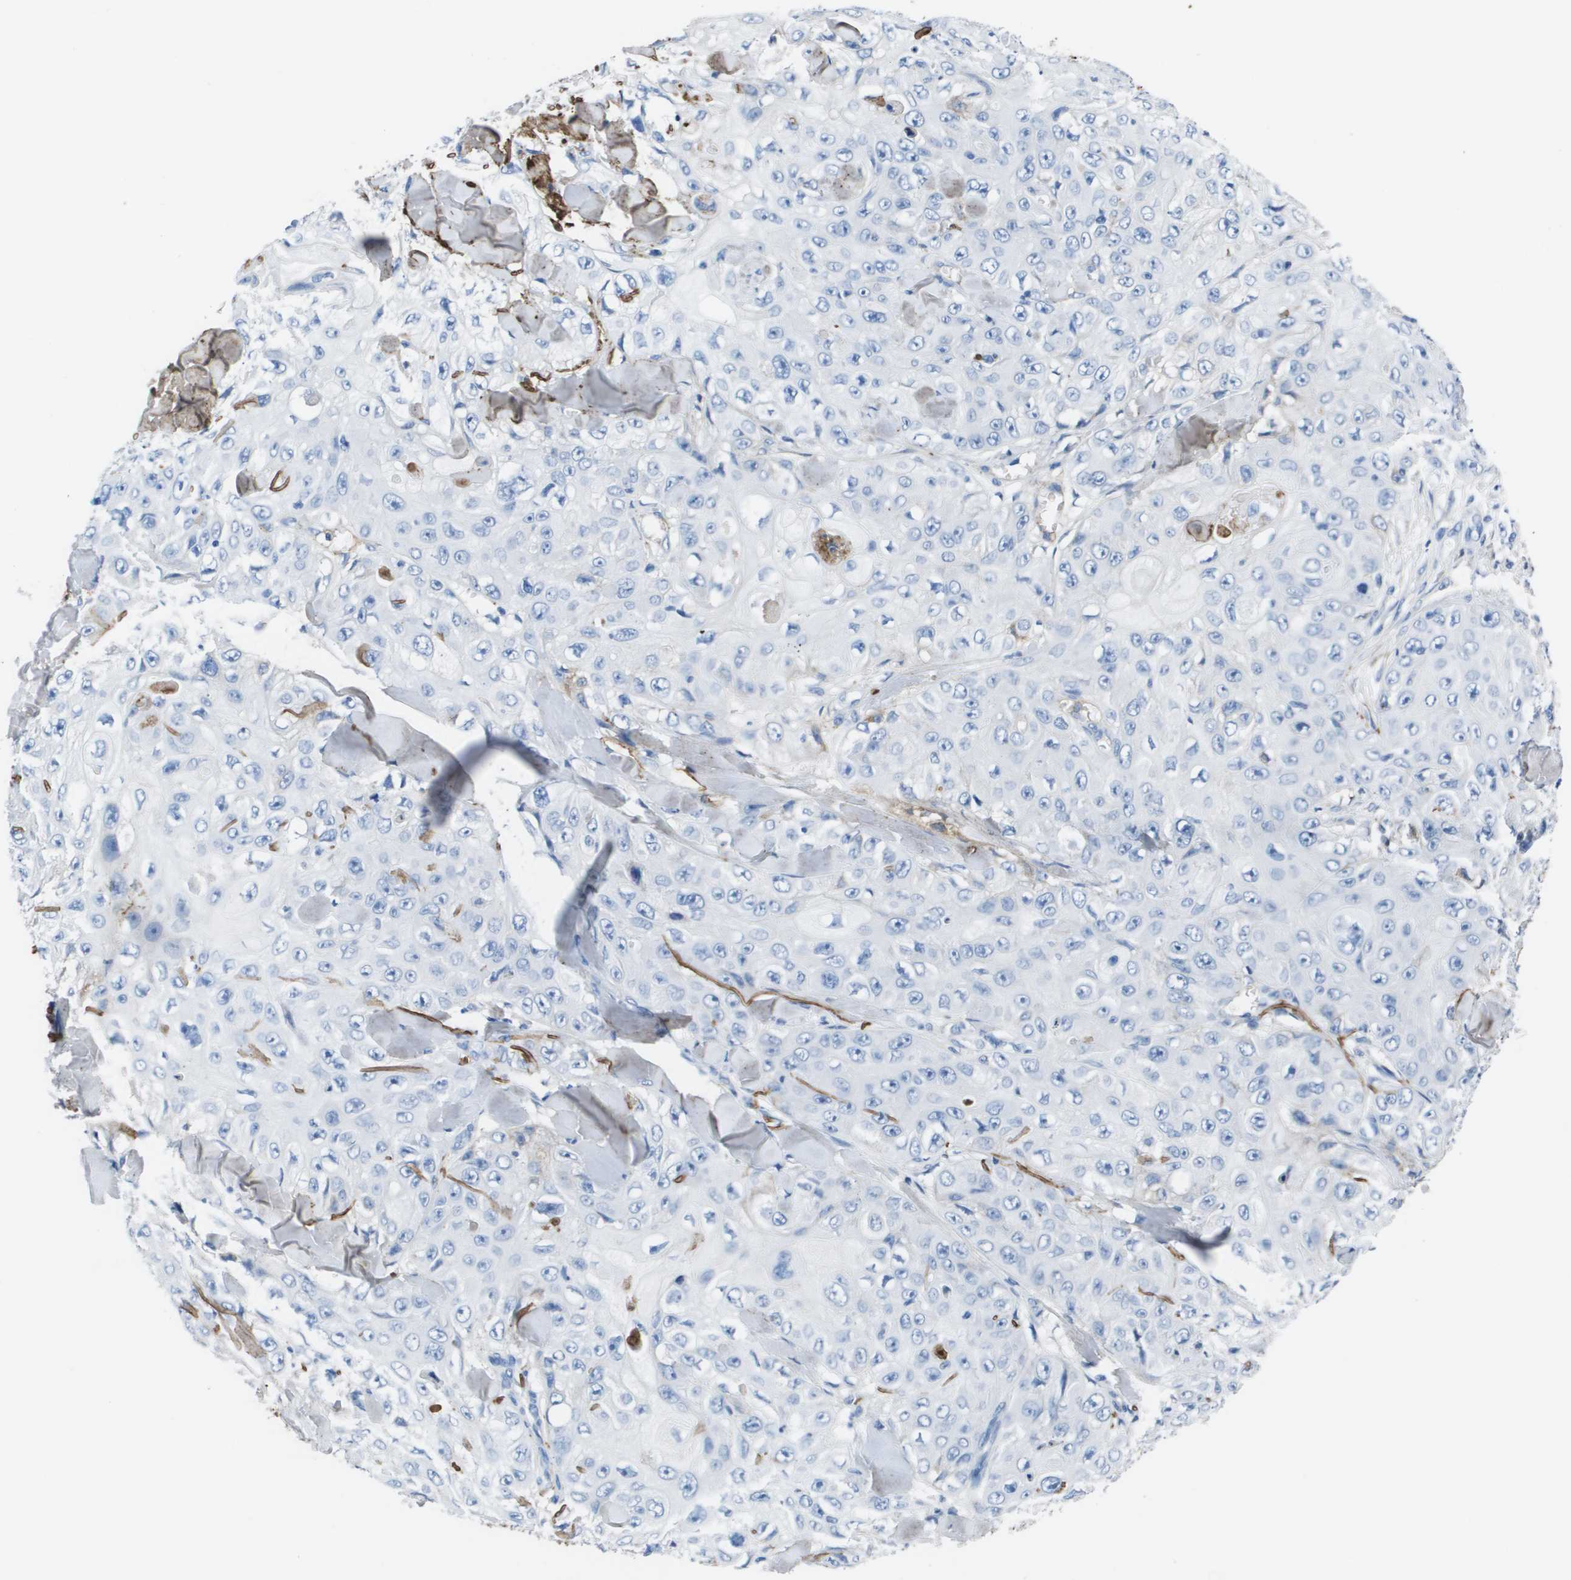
{"staining": {"intensity": "negative", "quantity": "none", "location": "none"}, "tissue": "skin cancer", "cell_type": "Tumor cells", "image_type": "cancer", "snomed": [{"axis": "morphology", "description": "Squamous cell carcinoma, NOS"}, {"axis": "topography", "description": "Skin"}], "caption": "IHC histopathology image of human squamous cell carcinoma (skin) stained for a protein (brown), which exhibits no staining in tumor cells. (Brightfield microscopy of DAB (3,3'-diaminobenzidine) immunohistochemistry at high magnification).", "gene": "VTN", "patient": {"sex": "male", "age": 86}}